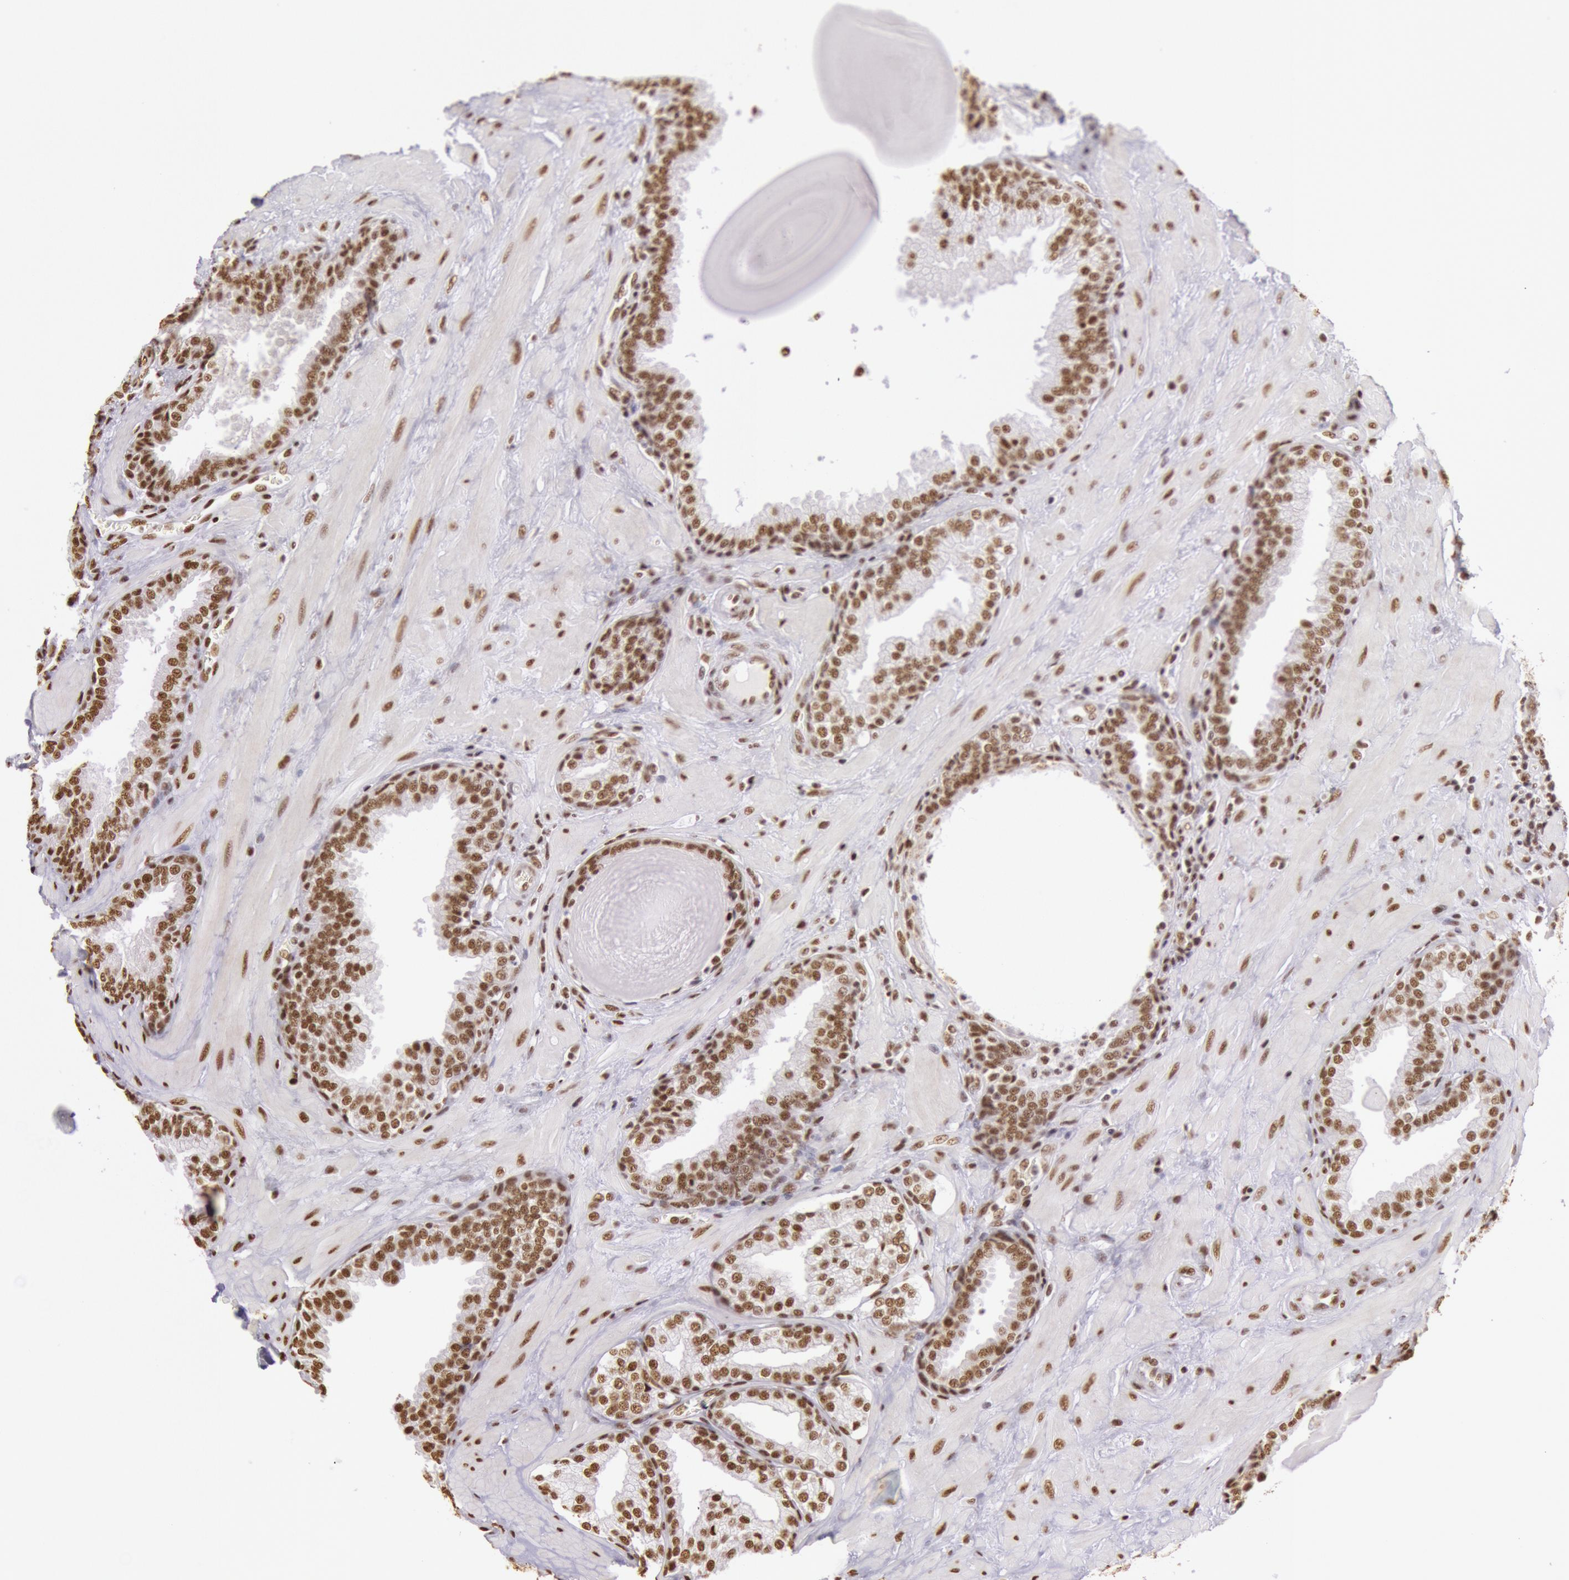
{"staining": {"intensity": "moderate", "quantity": ">75%", "location": "nuclear"}, "tissue": "prostate", "cell_type": "Glandular cells", "image_type": "normal", "snomed": [{"axis": "morphology", "description": "Normal tissue, NOS"}, {"axis": "topography", "description": "Prostate"}], "caption": "Protein staining displays moderate nuclear staining in about >75% of glandular cells in benign prostate.", "gene": "HNRNPH1", "patient": {"sex": "male", "age": 51}}